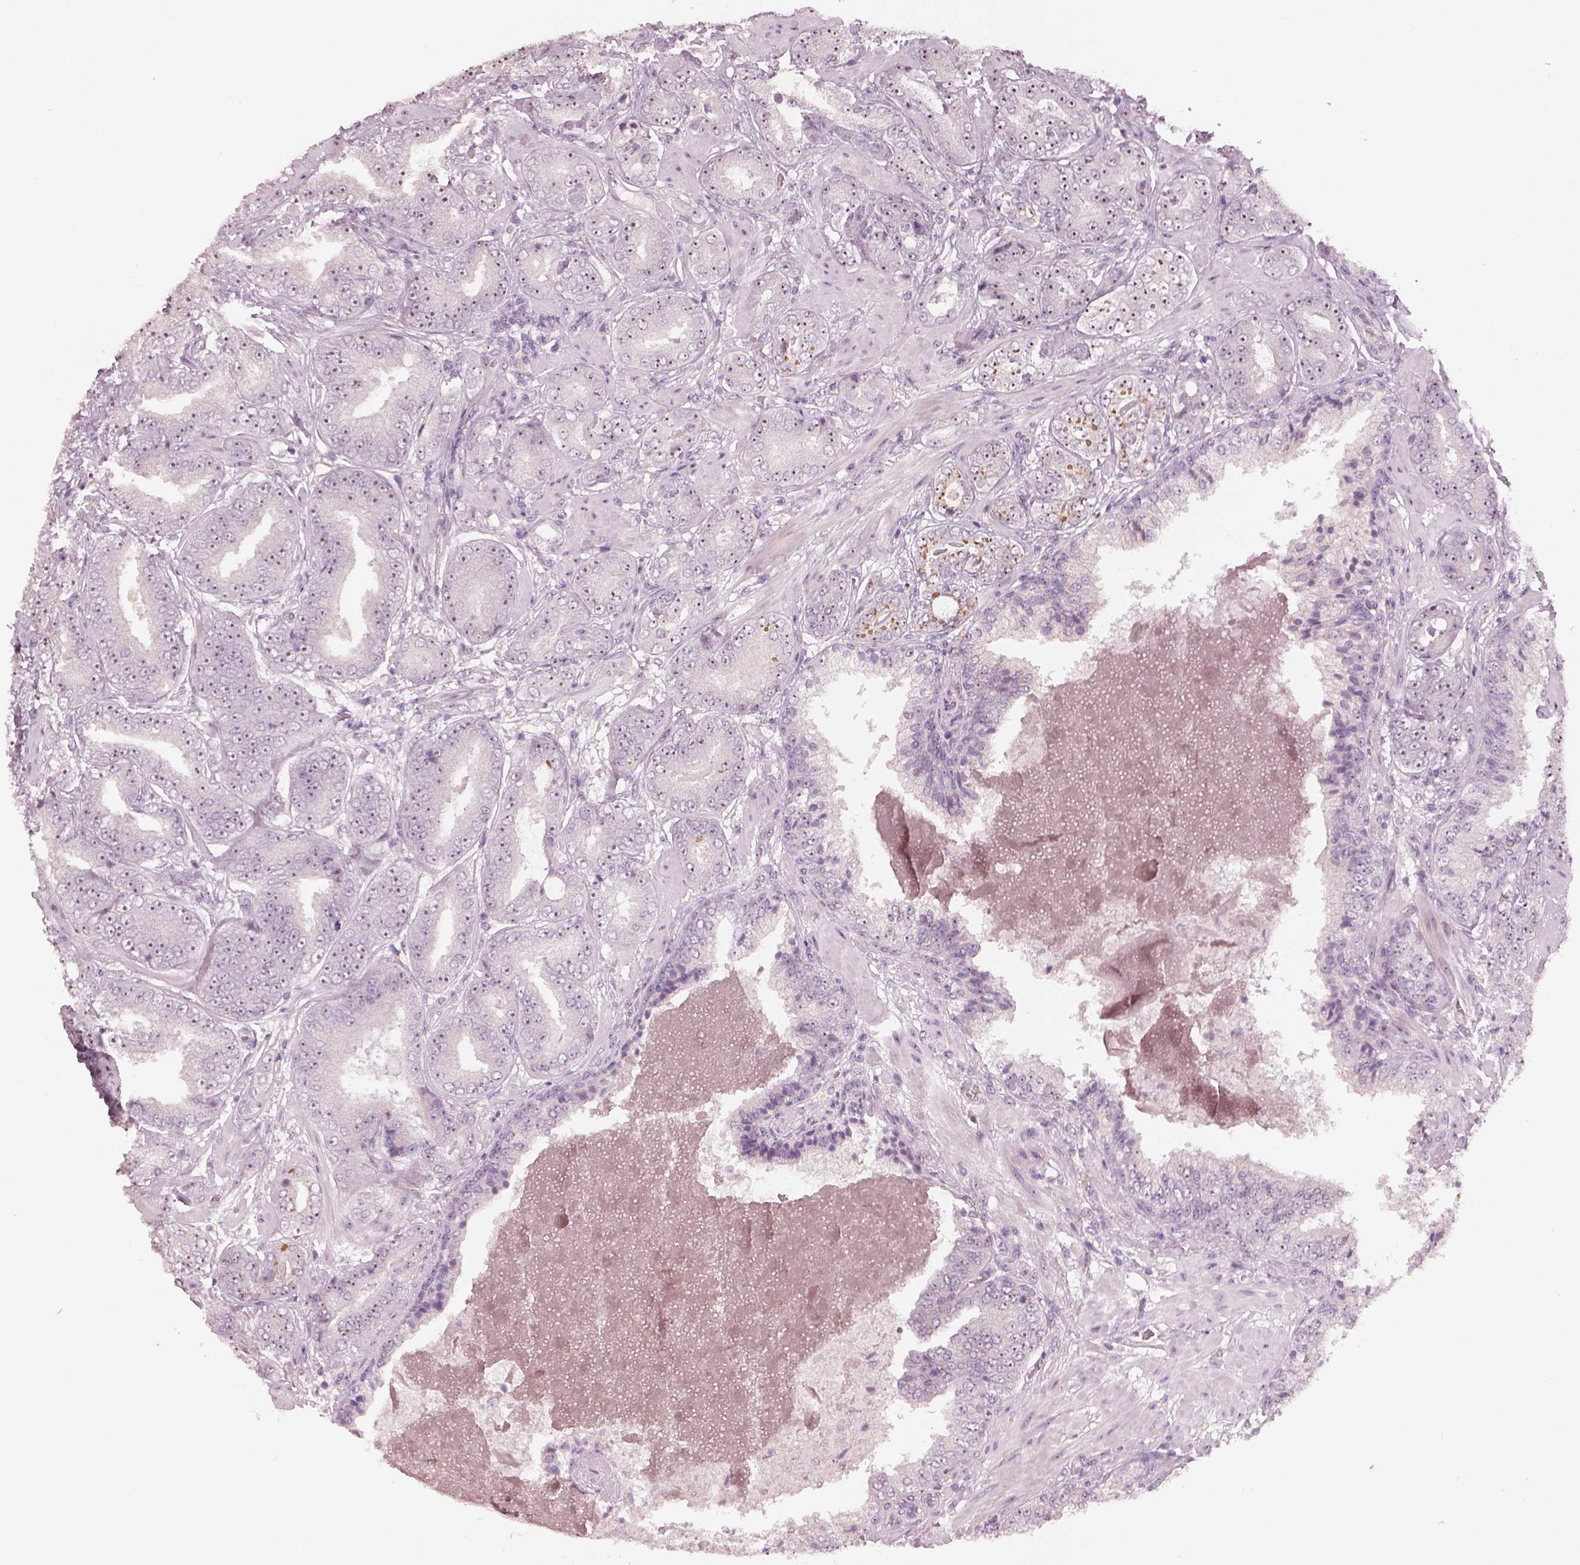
{"staining": {"intensity": "weak", "quantity": "<25%", "location": "nuclear"}, "tissue": "prostate cancer", "cell_type": "Tumor cells", "image_type": "cancer", "snomed": [{"axis": "morphology", "description": "Adenocarcinoma, Low grade"}, {"axis": "topography", "description": "Prostate"}], "caption": "The micrograph exhibits no significant positivity in tumor cells of prostate cancer (adenocarcinoma (low-grade)).", "gene": "CDS1", "patient": {"sex": "male", "age": 60}}